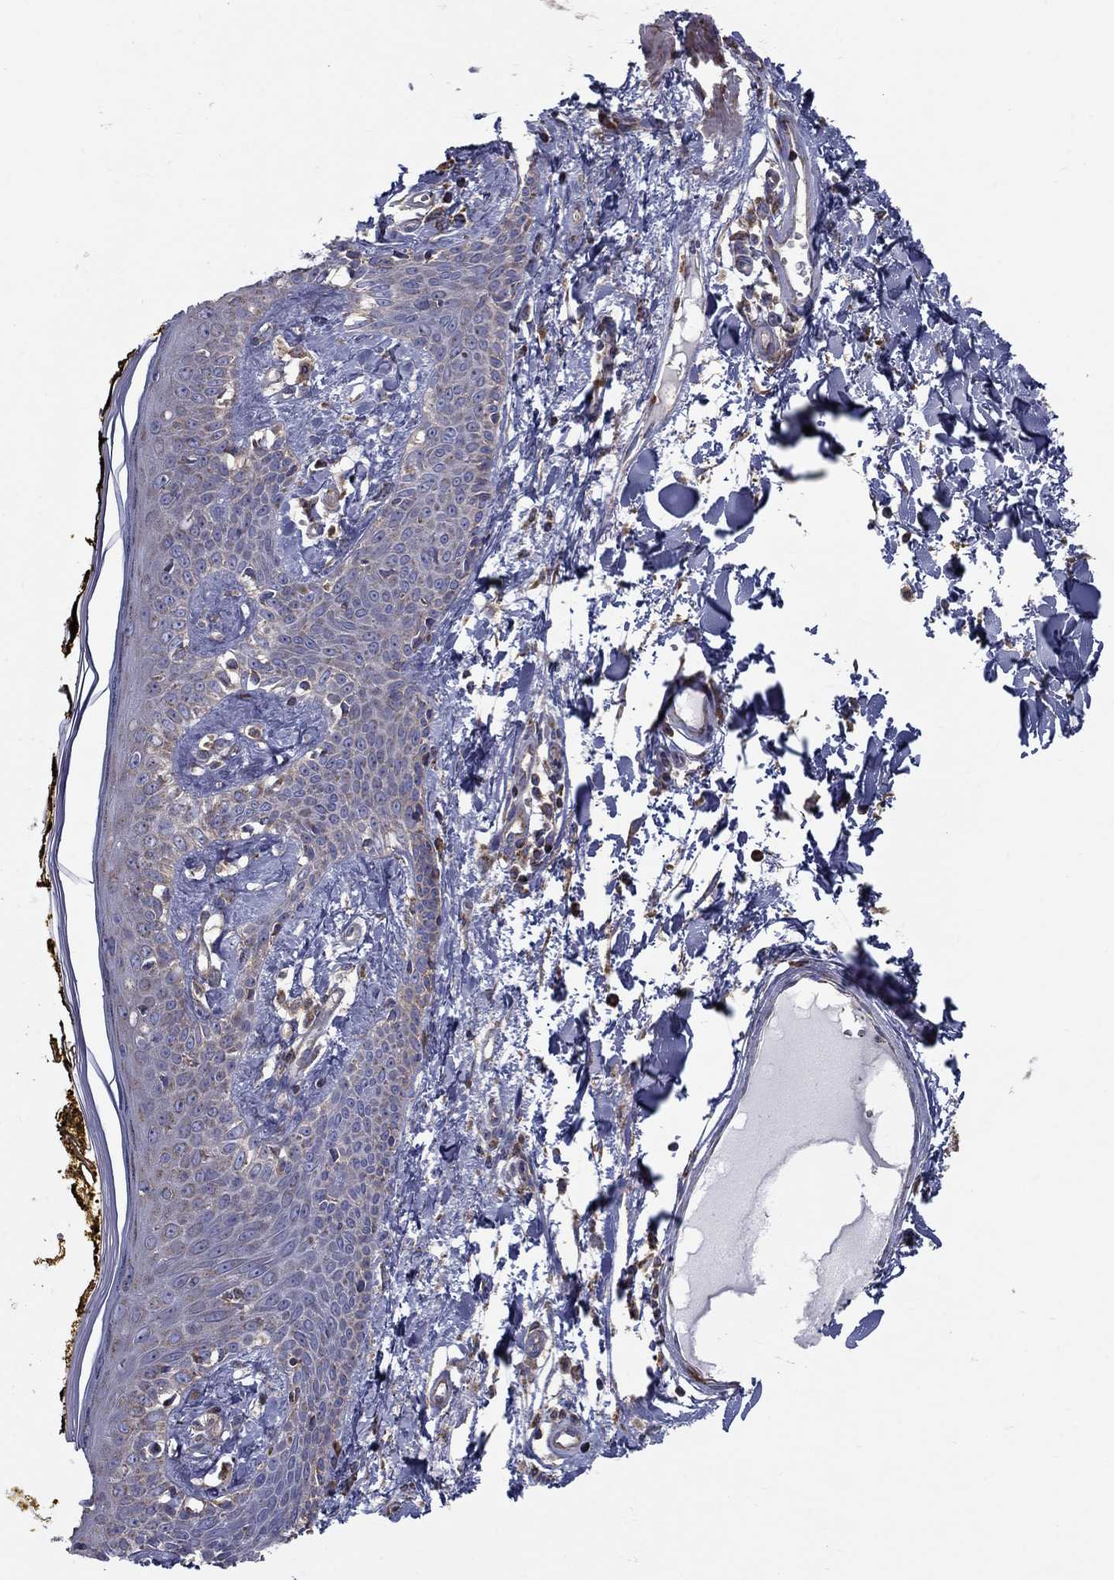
{"staining": {"intensity": "negative", "quantity": "none", "location": "none"}, "tissue": "skin", "cell_type": "Fibroblasts", "image_type": "normal", "snomed": [{"axis": "morphology", "description": "Normal tissue, NOS"}, {"axis": "topography", "description": "Skin"}], "caption": "Immunohistochemistry image of benign skin stained for a protein (brown), which reveals no staining in fibroblasts.", "gene": "NME5", "patient": {"sex": "male", "age": 76}}